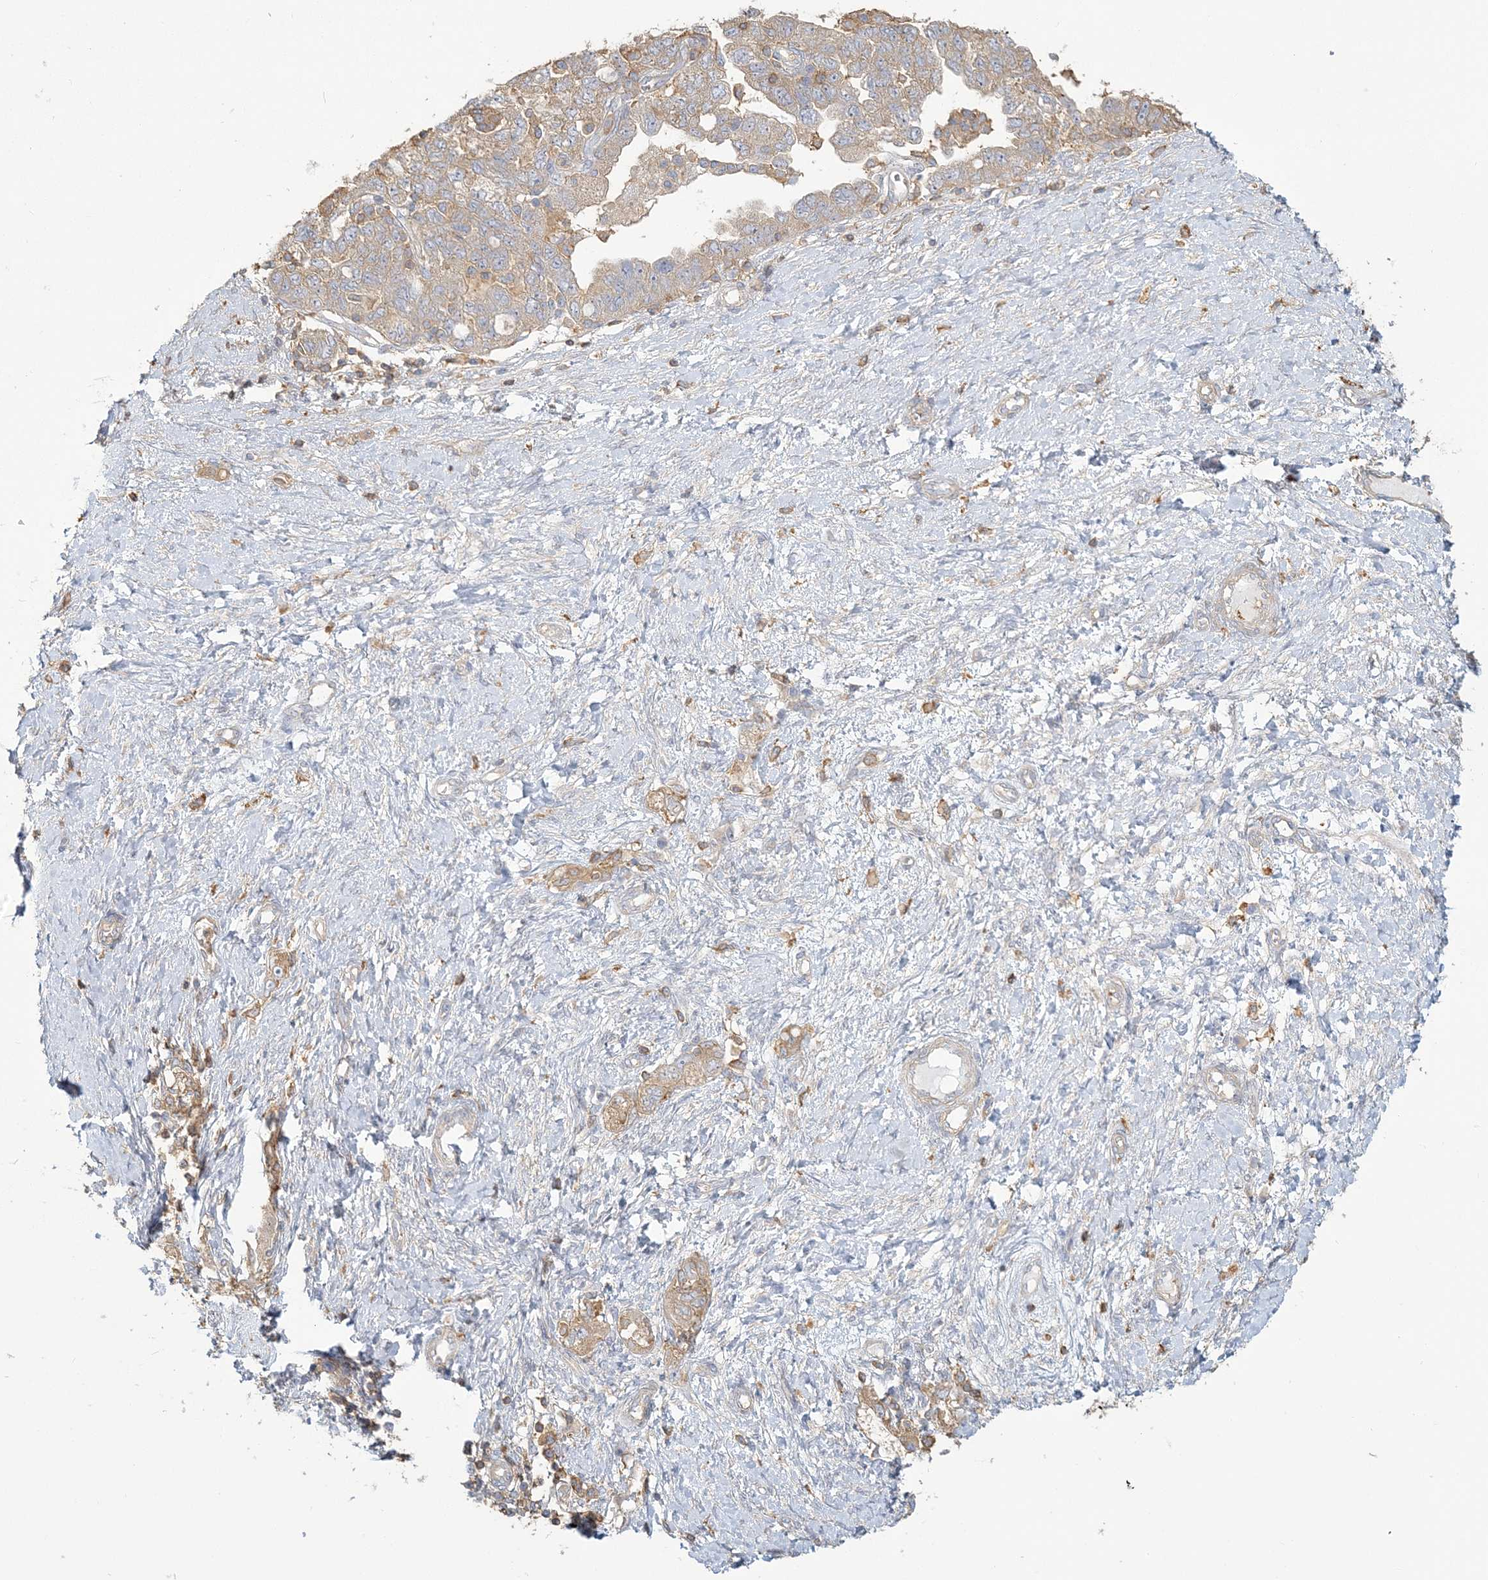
{"staining": {"intensity": "weak", "quantity": "<25%", "location": "cytoplasmic/membranous"}, "tissue": "ovarian cancer", "cell_type": "Tumor cells", "image_type": "cancer", "snomed": [{"axis": "morphology", "description": "Carcinoma, NOS"}, {"axis": "morphology", "description": "Cystadenocarcinoma, serous, NOS"}, {"axis": "topography", "description": "Ovary"}], "caption": "There is no significant staining in tumor cells of ovarian serous cystadenocarcinoma.", "gene": "ANKS1A", "patient": {"sex": "female", "age": 69}}